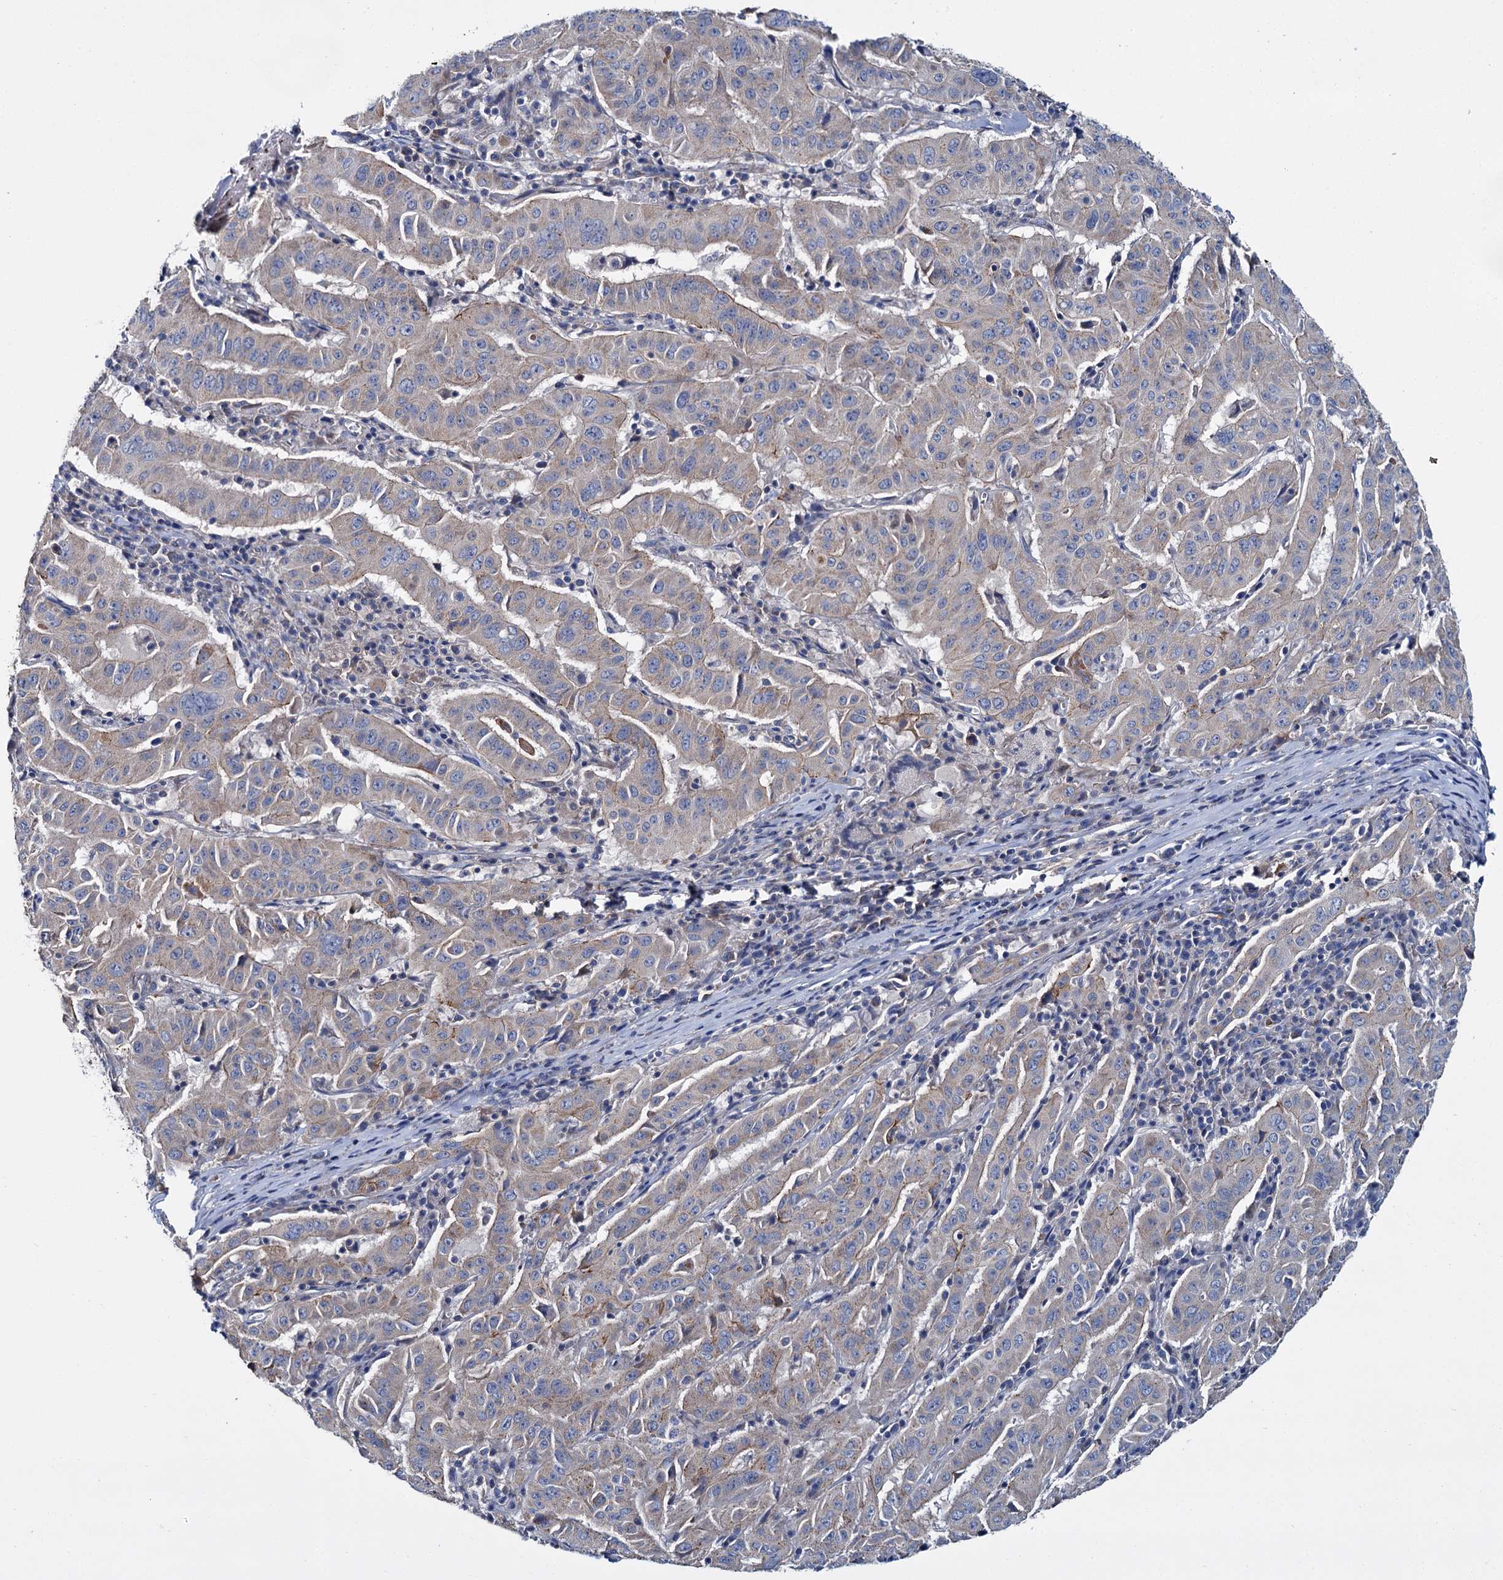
{"staining": {"intensity": "weak", "quantity": ">75%", "location": "cytoplasmic/membranous"}, "tissue": "pancreatic cancer", "cell_type": "Tumor cells", "image_type": "cancer", "snomed": [{"axis": "morphology", "description": "Adenocarcinoma, NOS"}, {"axis": "topography", "description": "Pancreas"}], "caption": "Immunohistochemical staining of human pancreatic adenocarcinoma reveals low levels of weak cytoplasmic/membranous protein expression in about >75% of tumor cells.", "gene": "CEP295", "patient": {"sex": "male", "age": 63}}